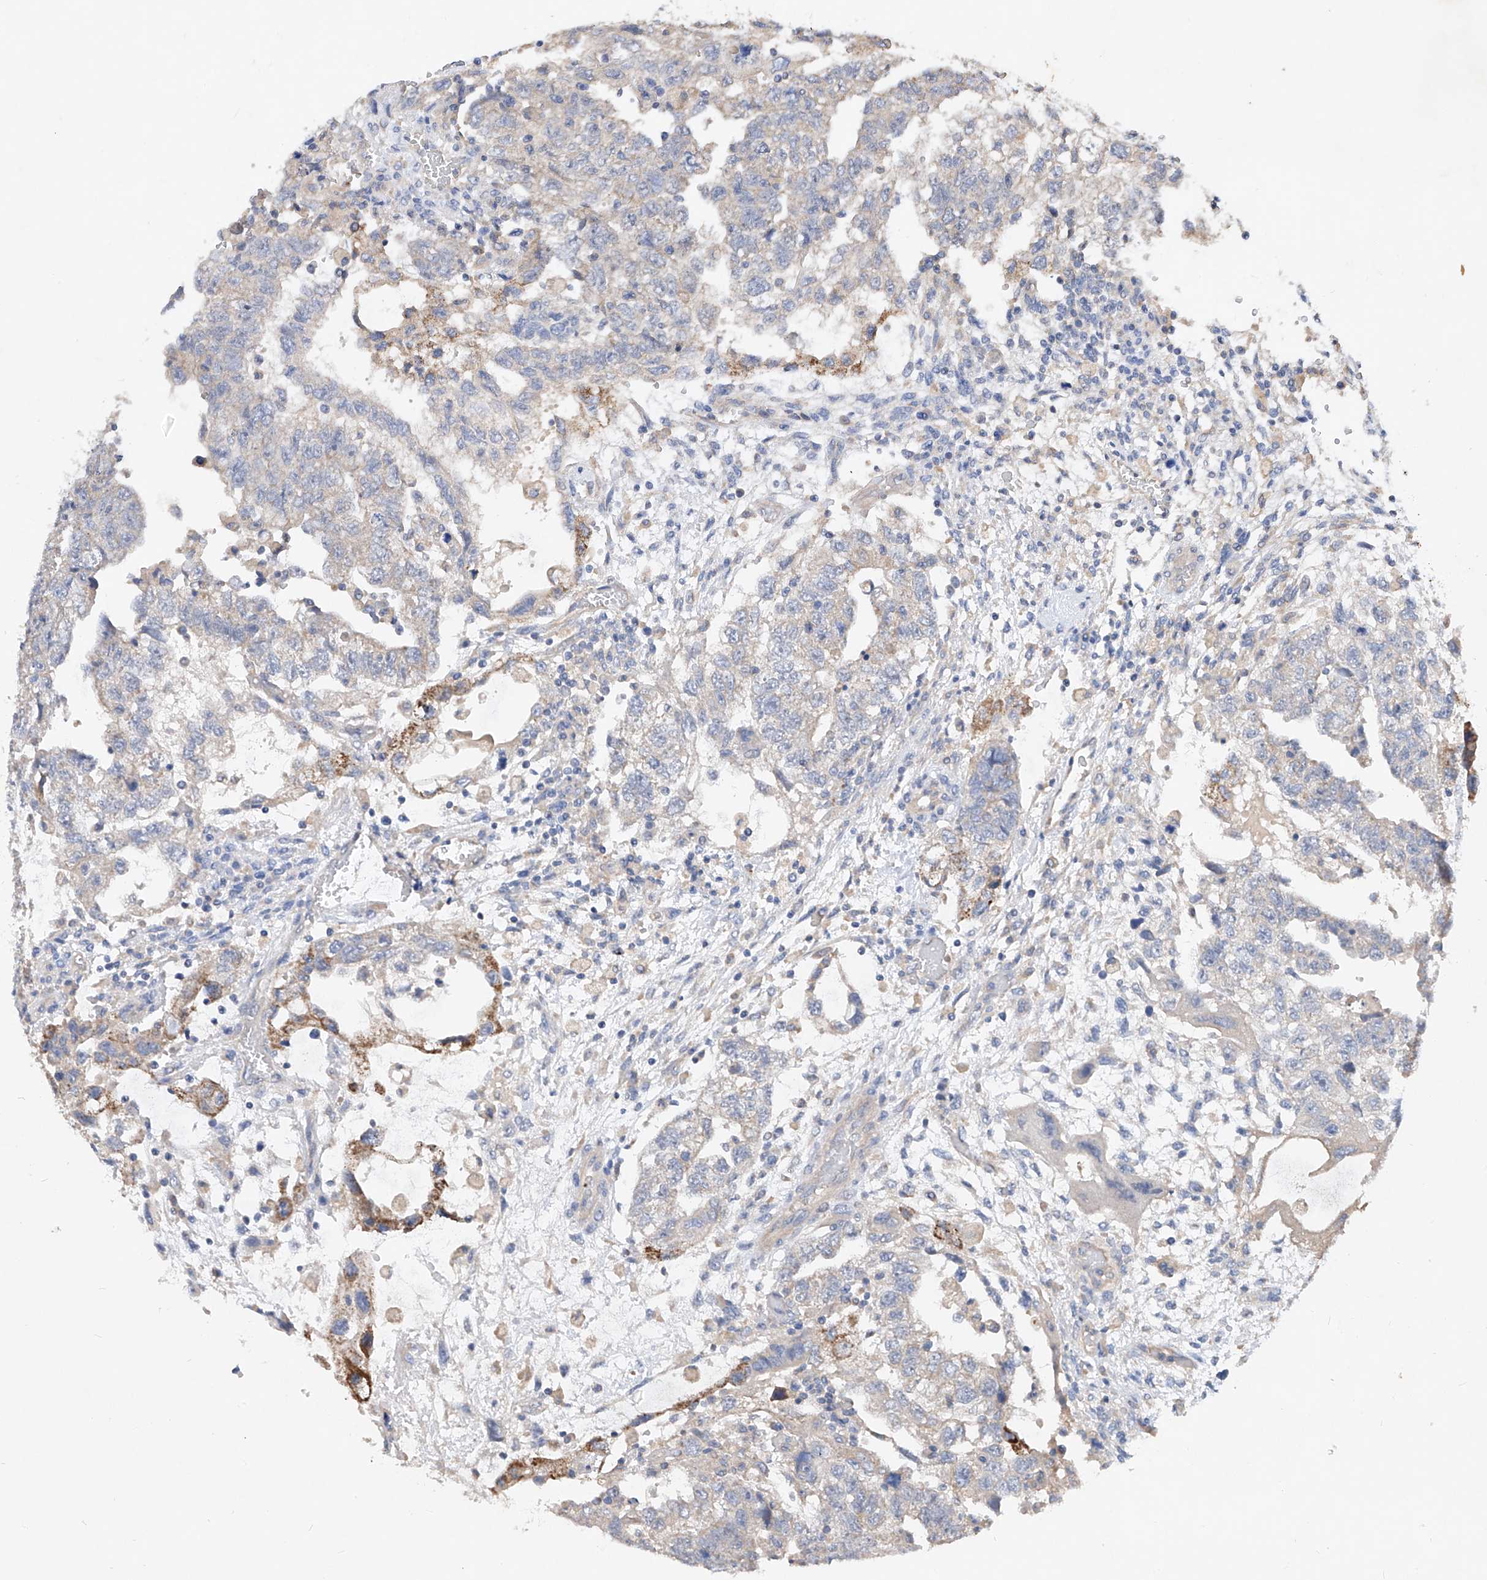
{"staining": {"intensity": "moderate", "quantity": "<25%", "location": "cytoplasmic/membranous"}, "tissue": "testis cancer", "cell_type": "Tumor cells", "image_type": "cancer", "snomed": [{"axis": "morphology", "description": "Carcinoma, Embryonal, NOS"}, {"axis": "topography", "description": "Testis"}], "caption": "Brown immunohistochemical staining in human testis embryonal carcinoma exhibits moderate cytoplasmic/membranous staining in about <25% of tumor cells.", "gene": "AMD1", "patient": {"sex": "male", "age": 36}}